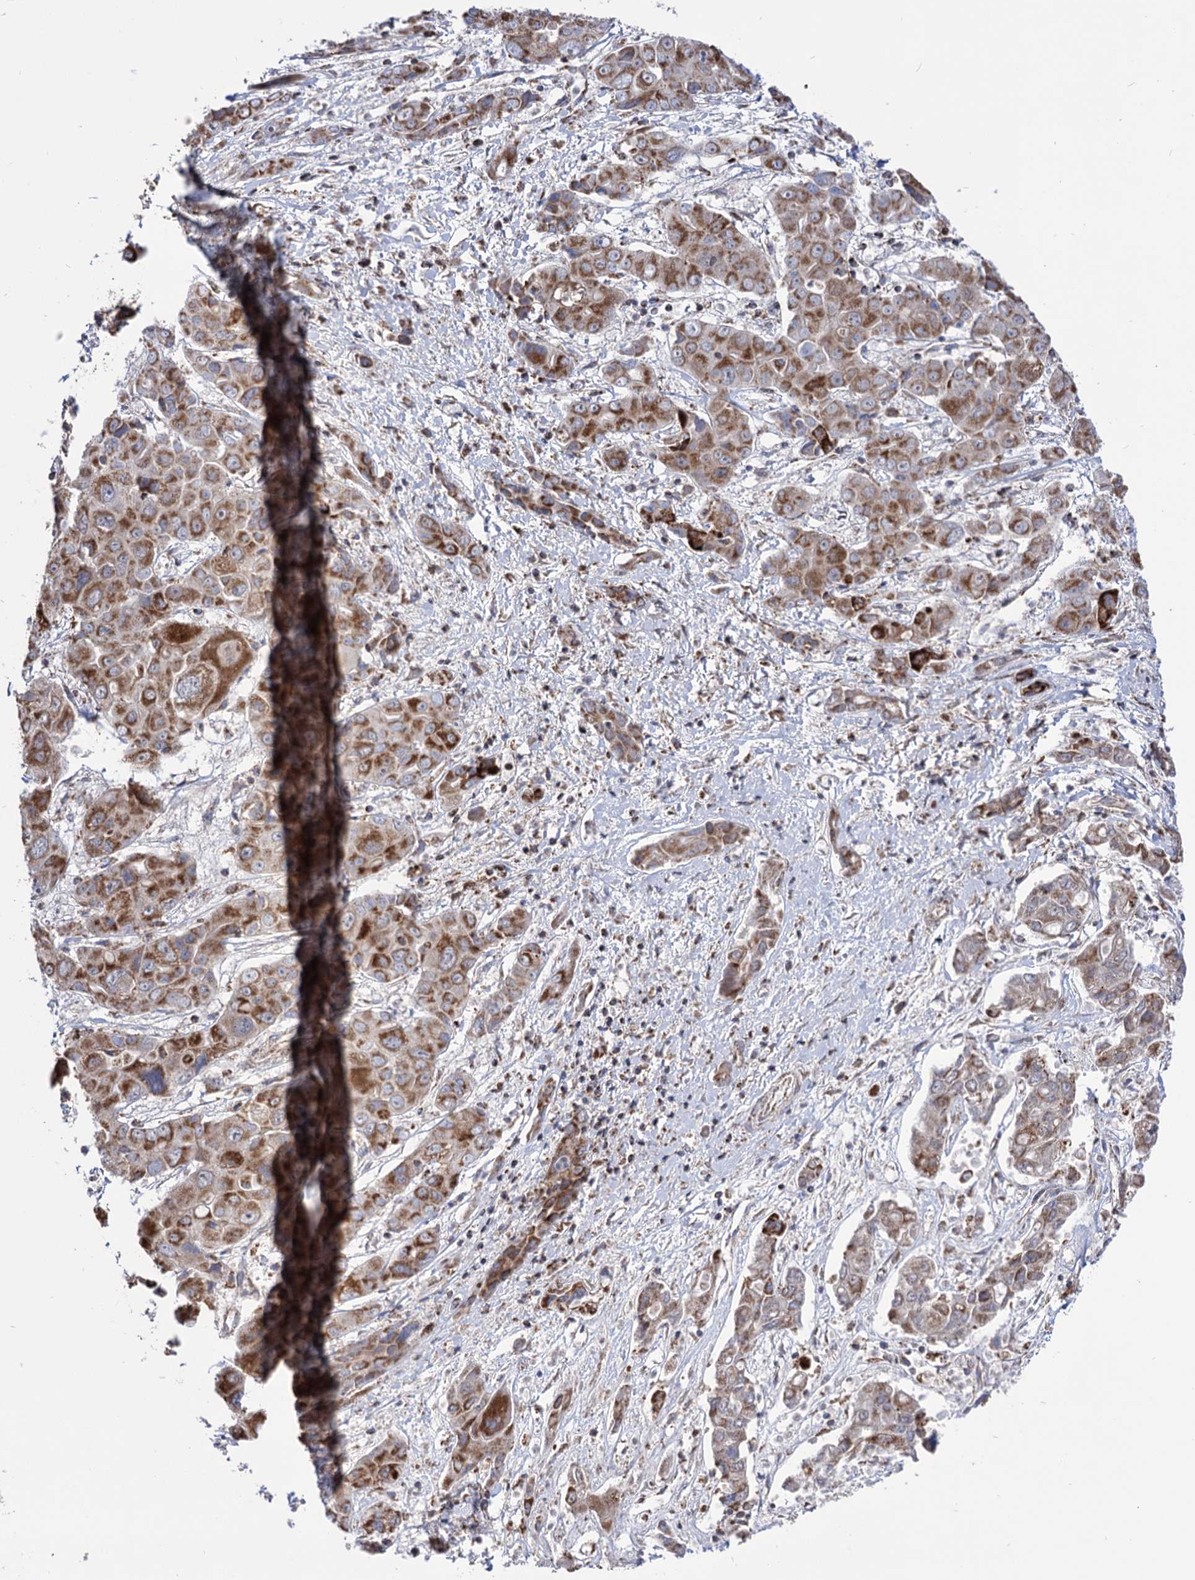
{"staining": {"intensity": "moderate", "quantity": ">75%", "location": "cytoplasmic/membranous"}, "tissue": "liver cancer", "cell_type": "Tumor cells", "image_type": "cancer", "snomed": [{"axis": "morphology", "description": "Cholangiocarcinoma"}, {"axis": "topography", "description": "Liver"}], "caption": "Immunohistochemical staining of human liver cancer (cholangiocarcinoma) demonstrates medium levels of moderate cytoplasmic/membranous expression in about >75% of tumor cells.", "gene": "ABHD10", "patient": {"sex": "male", "age": 67}}